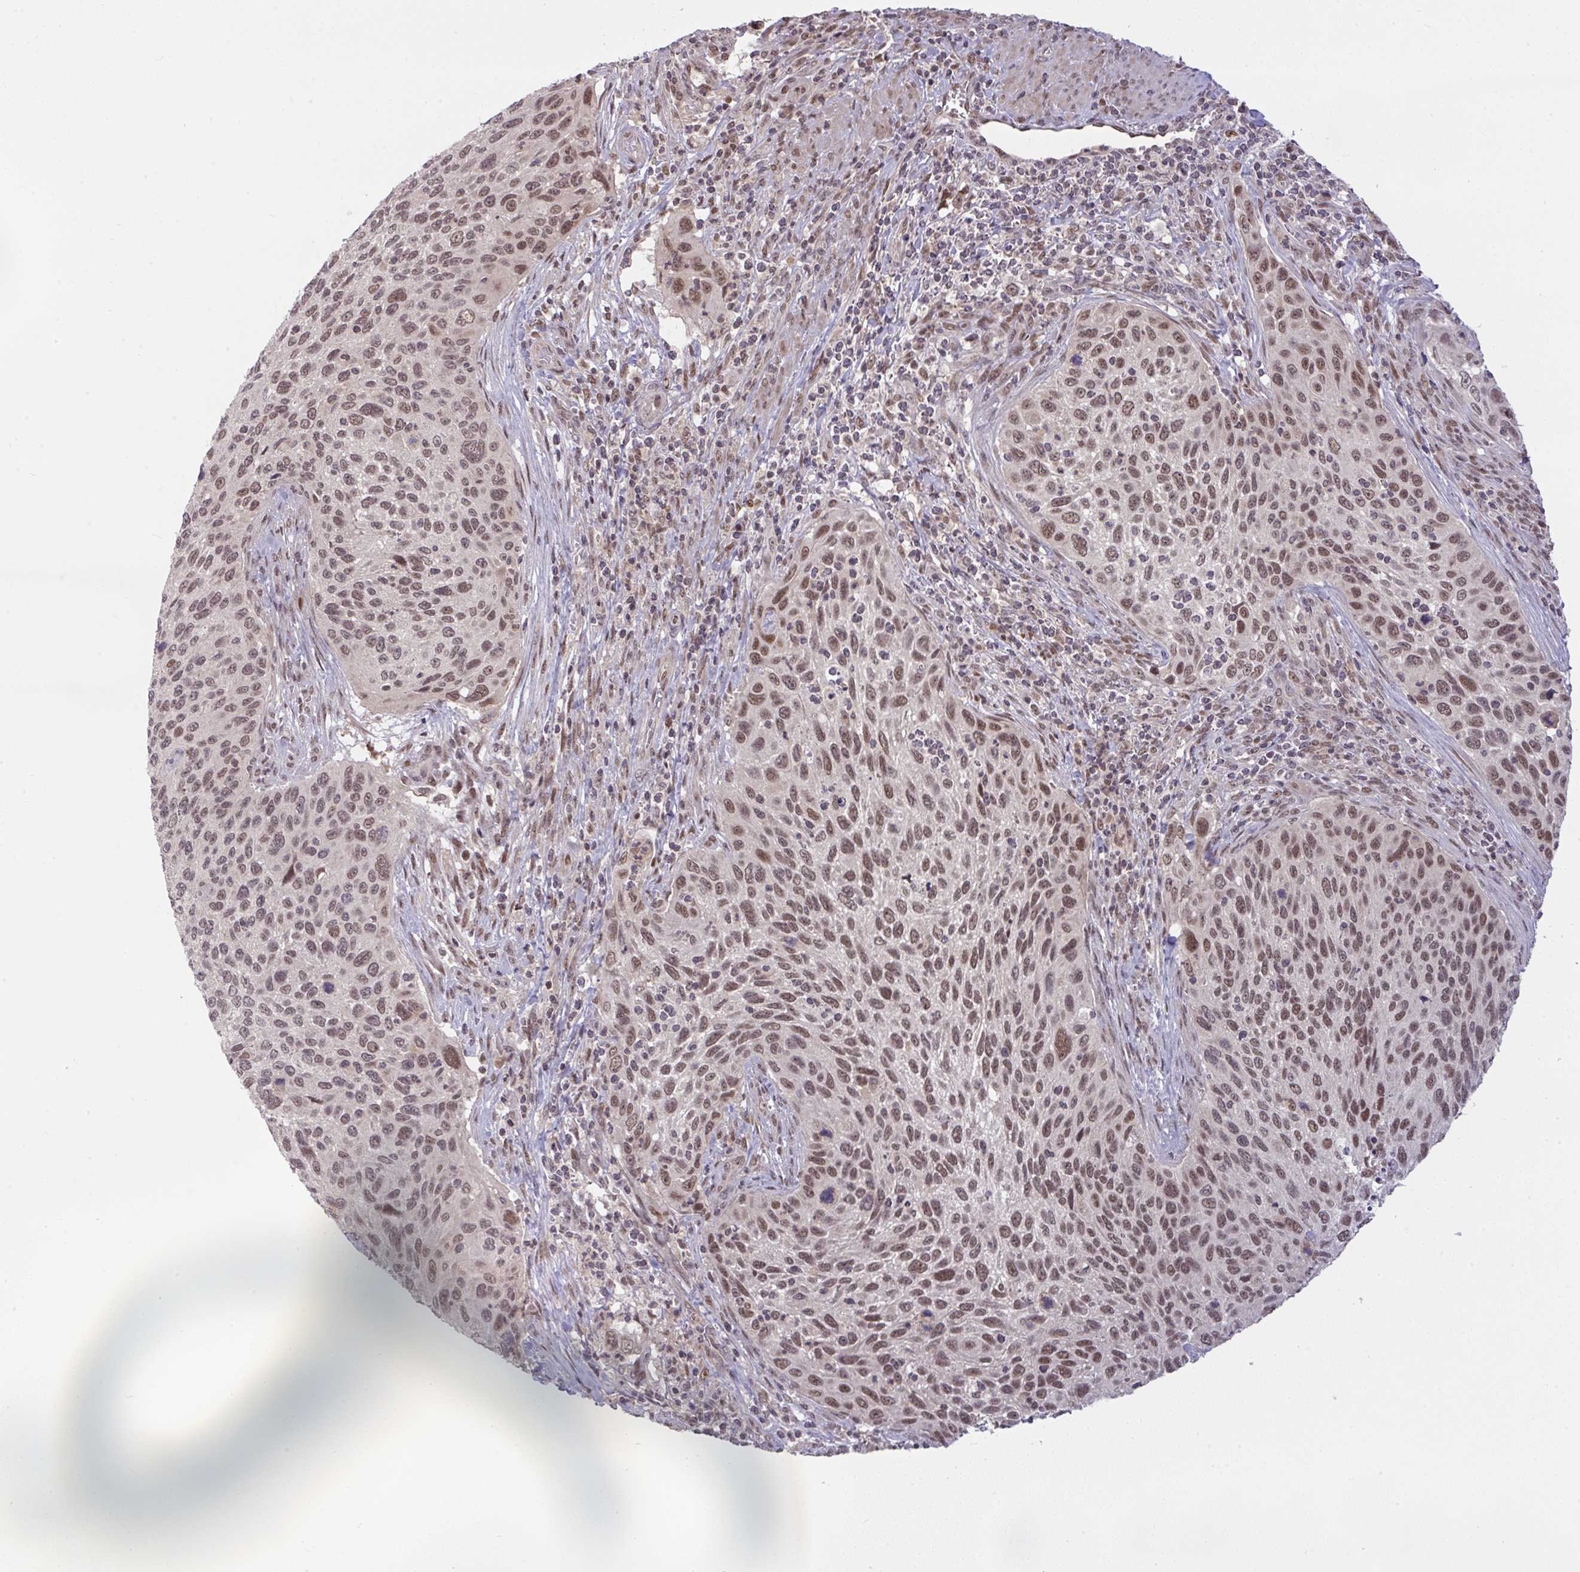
{"staining": {"intensity": "moderate", "quantity": ">75%", "location": "nuclear"}, "tissue": "cervical cancer", "cell_type": "Tumor cells", "image_type": "cancer", "snomed": [{"axis": "morphology", "description": "Squamous cell carcinoma, NOS"}, {"axis": "topography", "description": "Cervix"}], "caption": "Cervical cancer was stained to show a protein in brown. There is medium levels of moderate nuclear staining in approximately >75% of tumor cells.", "gene": "KLF2", "patient": {"sex": "female", "age": 70}}